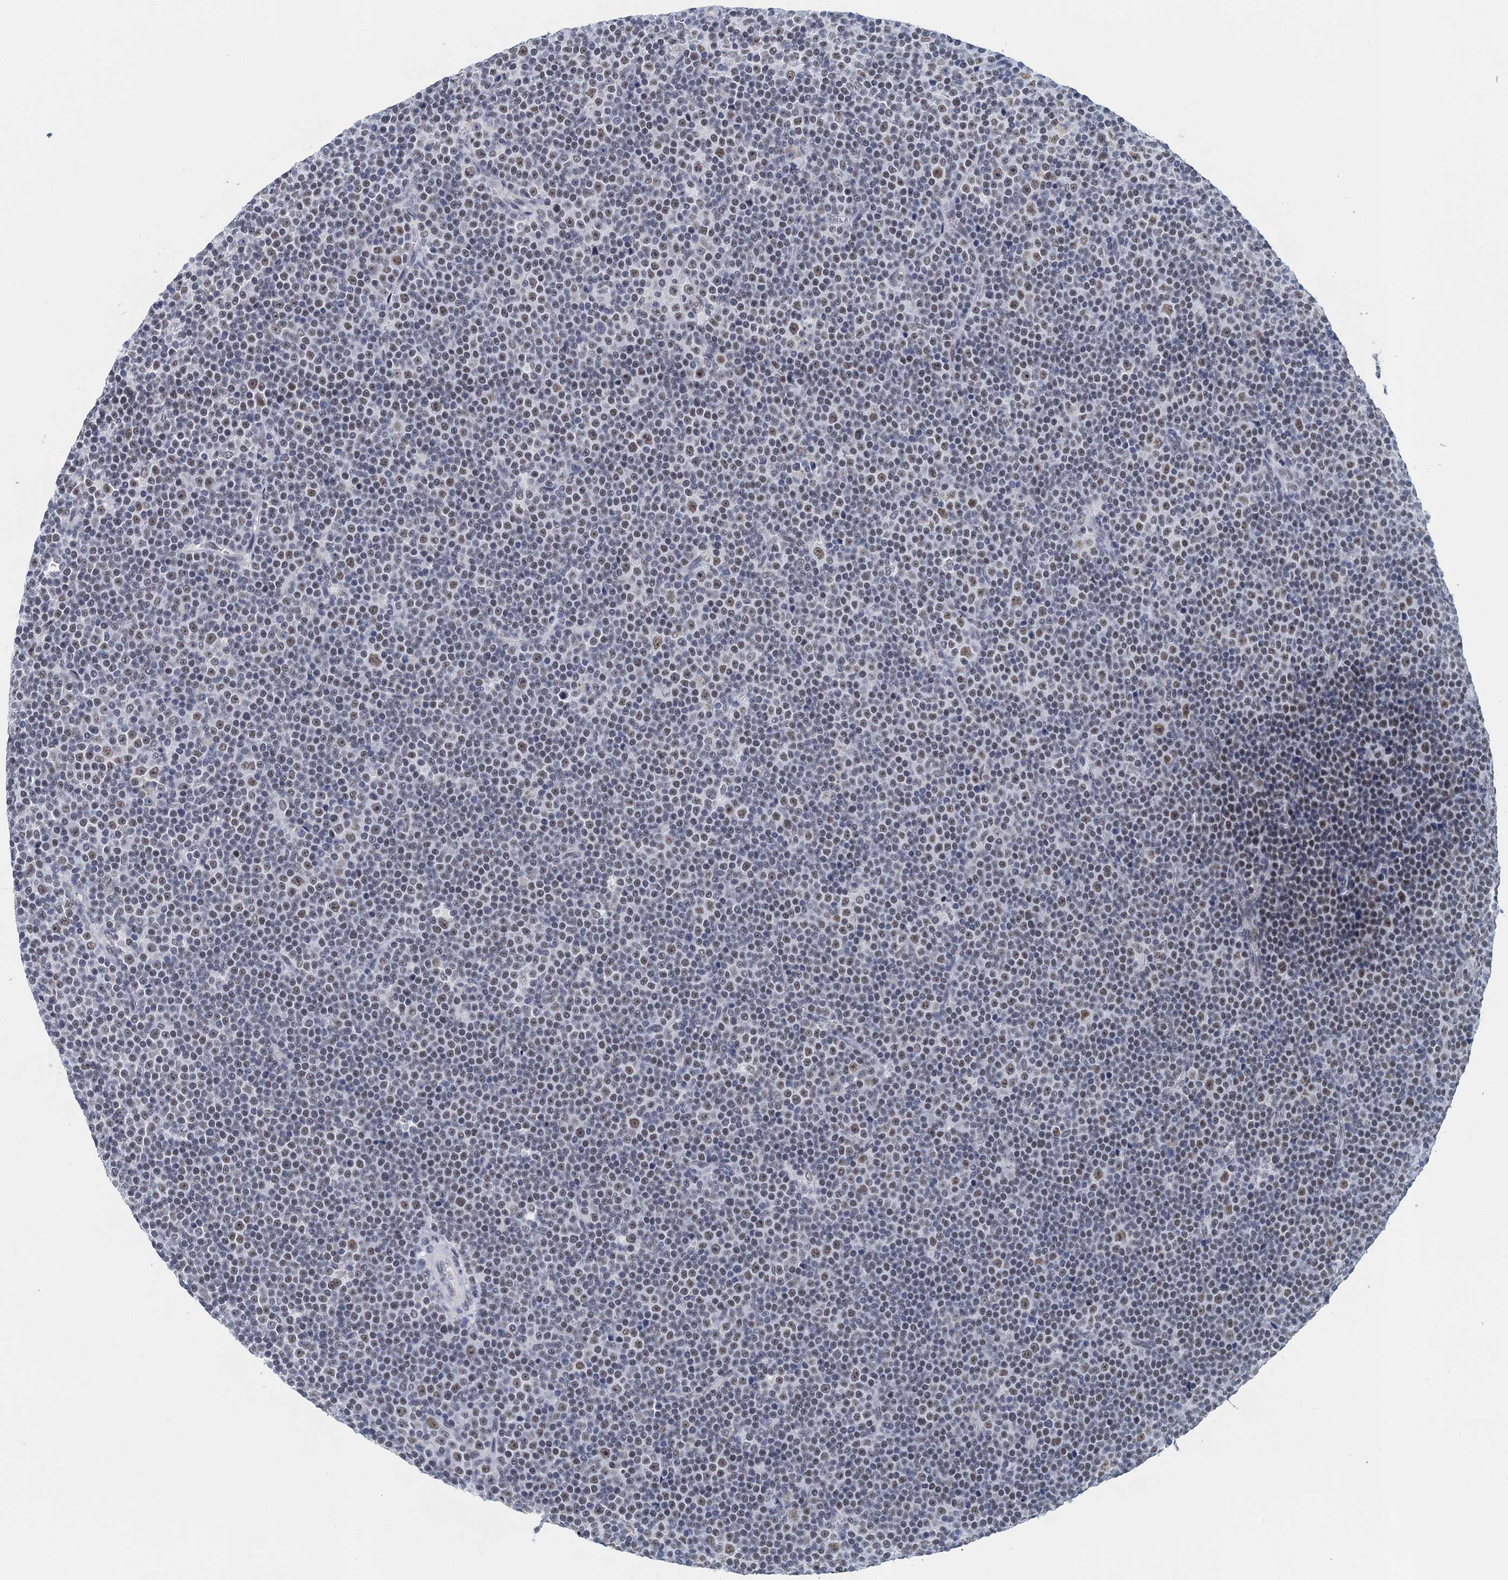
{"staining": {"intensity": "moderate", "quantity": "25%-75%", "location": "nuclear"}, "tissue": "lymphoma", "cell_type": "Tumor cells", "image_type": "cancer", "snomed": [{"axis": "morphology", "description": "Malignant lymphoma, non-Hodgkin's type, Low grade"}, {"axis": "topography", "description": "Lymph node"}], "caption": "Human lymphoma stained with a protein marker exhibits moderate staining in tumor cells.", "gene": "EPS8L1", "patient": {"sex": "female", "age": 67}}